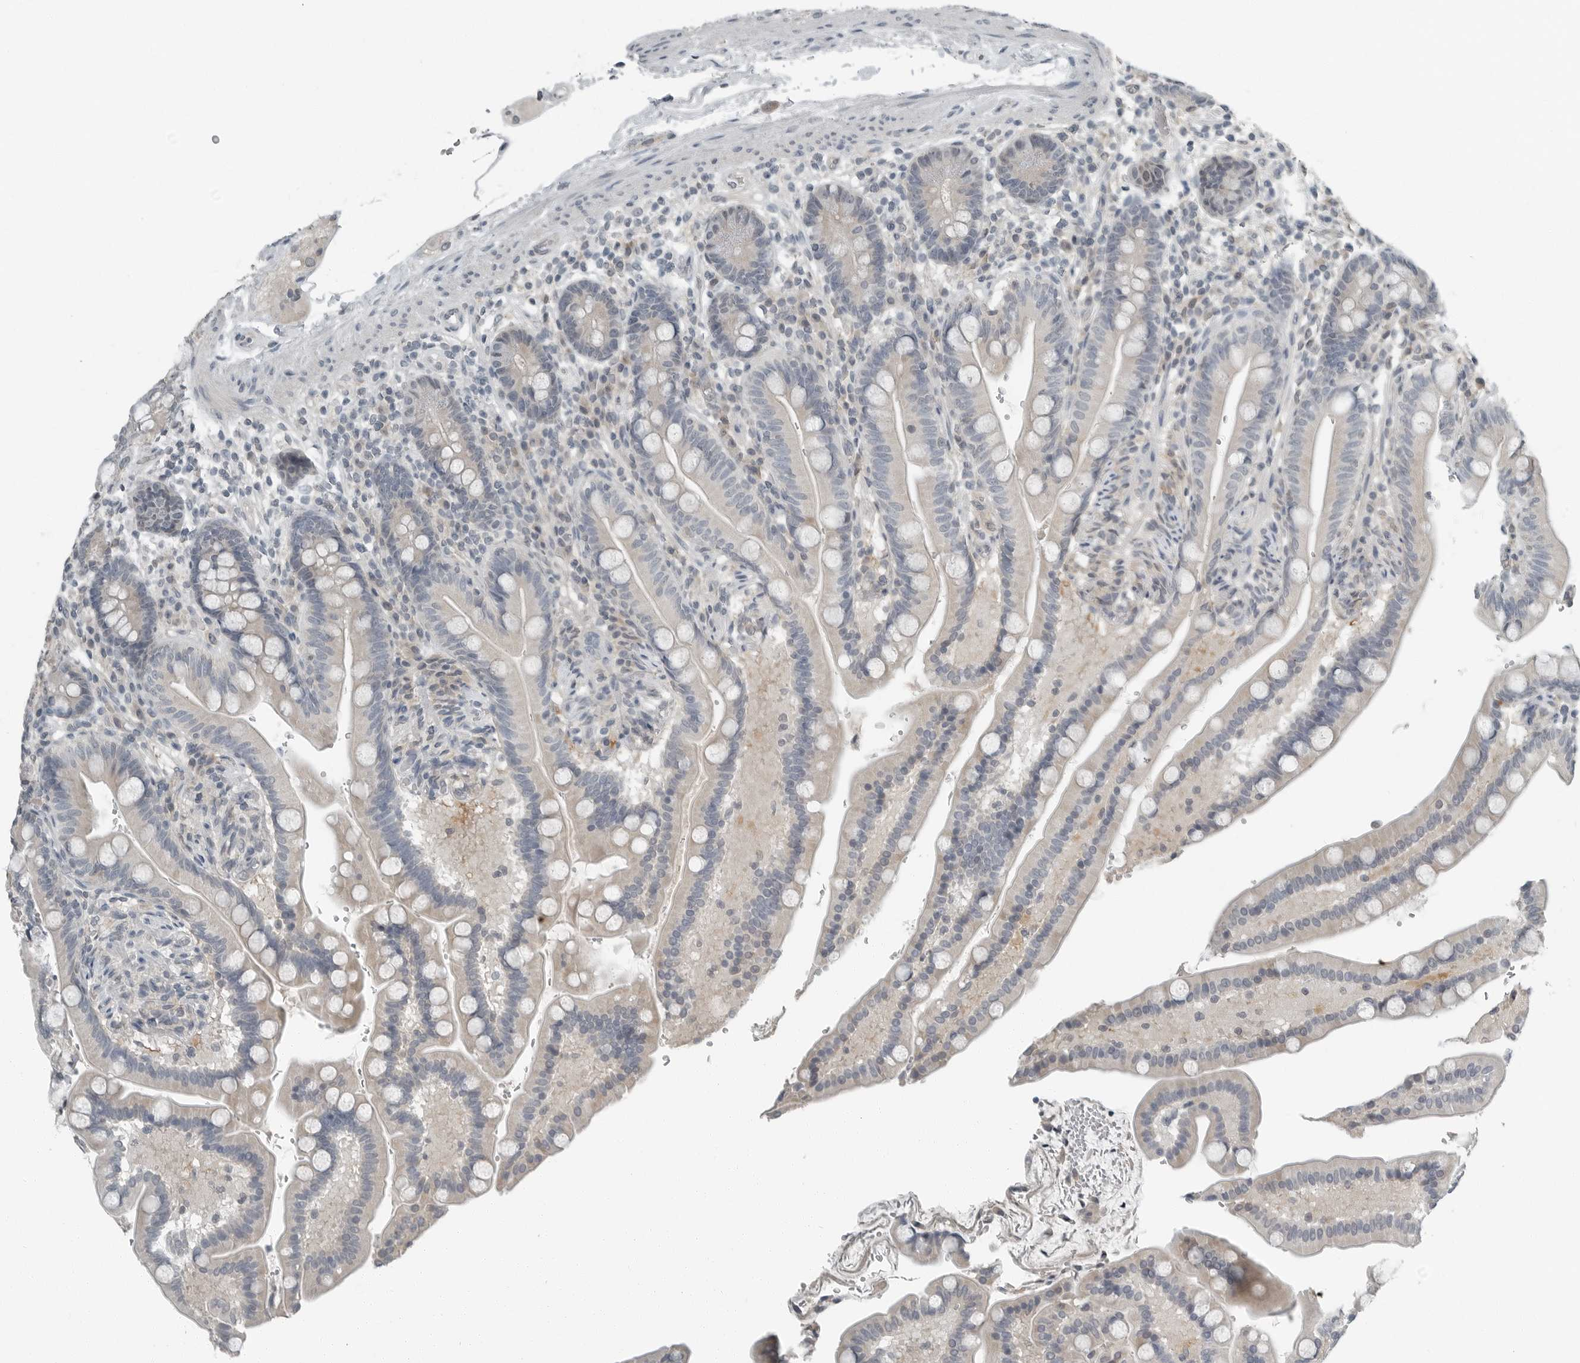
{"staining": {"intensity": "negative", "quantity": "none", "location": "none"}, "tissue": "colon", "cell_type": "Endothelial cells", "image_type": "normal", "snomed": [{"axis": "morphology", "description": "Normal tissue, NOS"}, {"axis": "topography", "description": "Smooth muscle"}, {"axis": "topography", "description": "Colon"}], "caption": "The immunohistochemistry (IHC) image has no significant positivity in endothelial cells of colon. Nuclei are stained in blue.", "gene": "ENSG00000286112", "patient": {"sex": "male", "age": 73}}